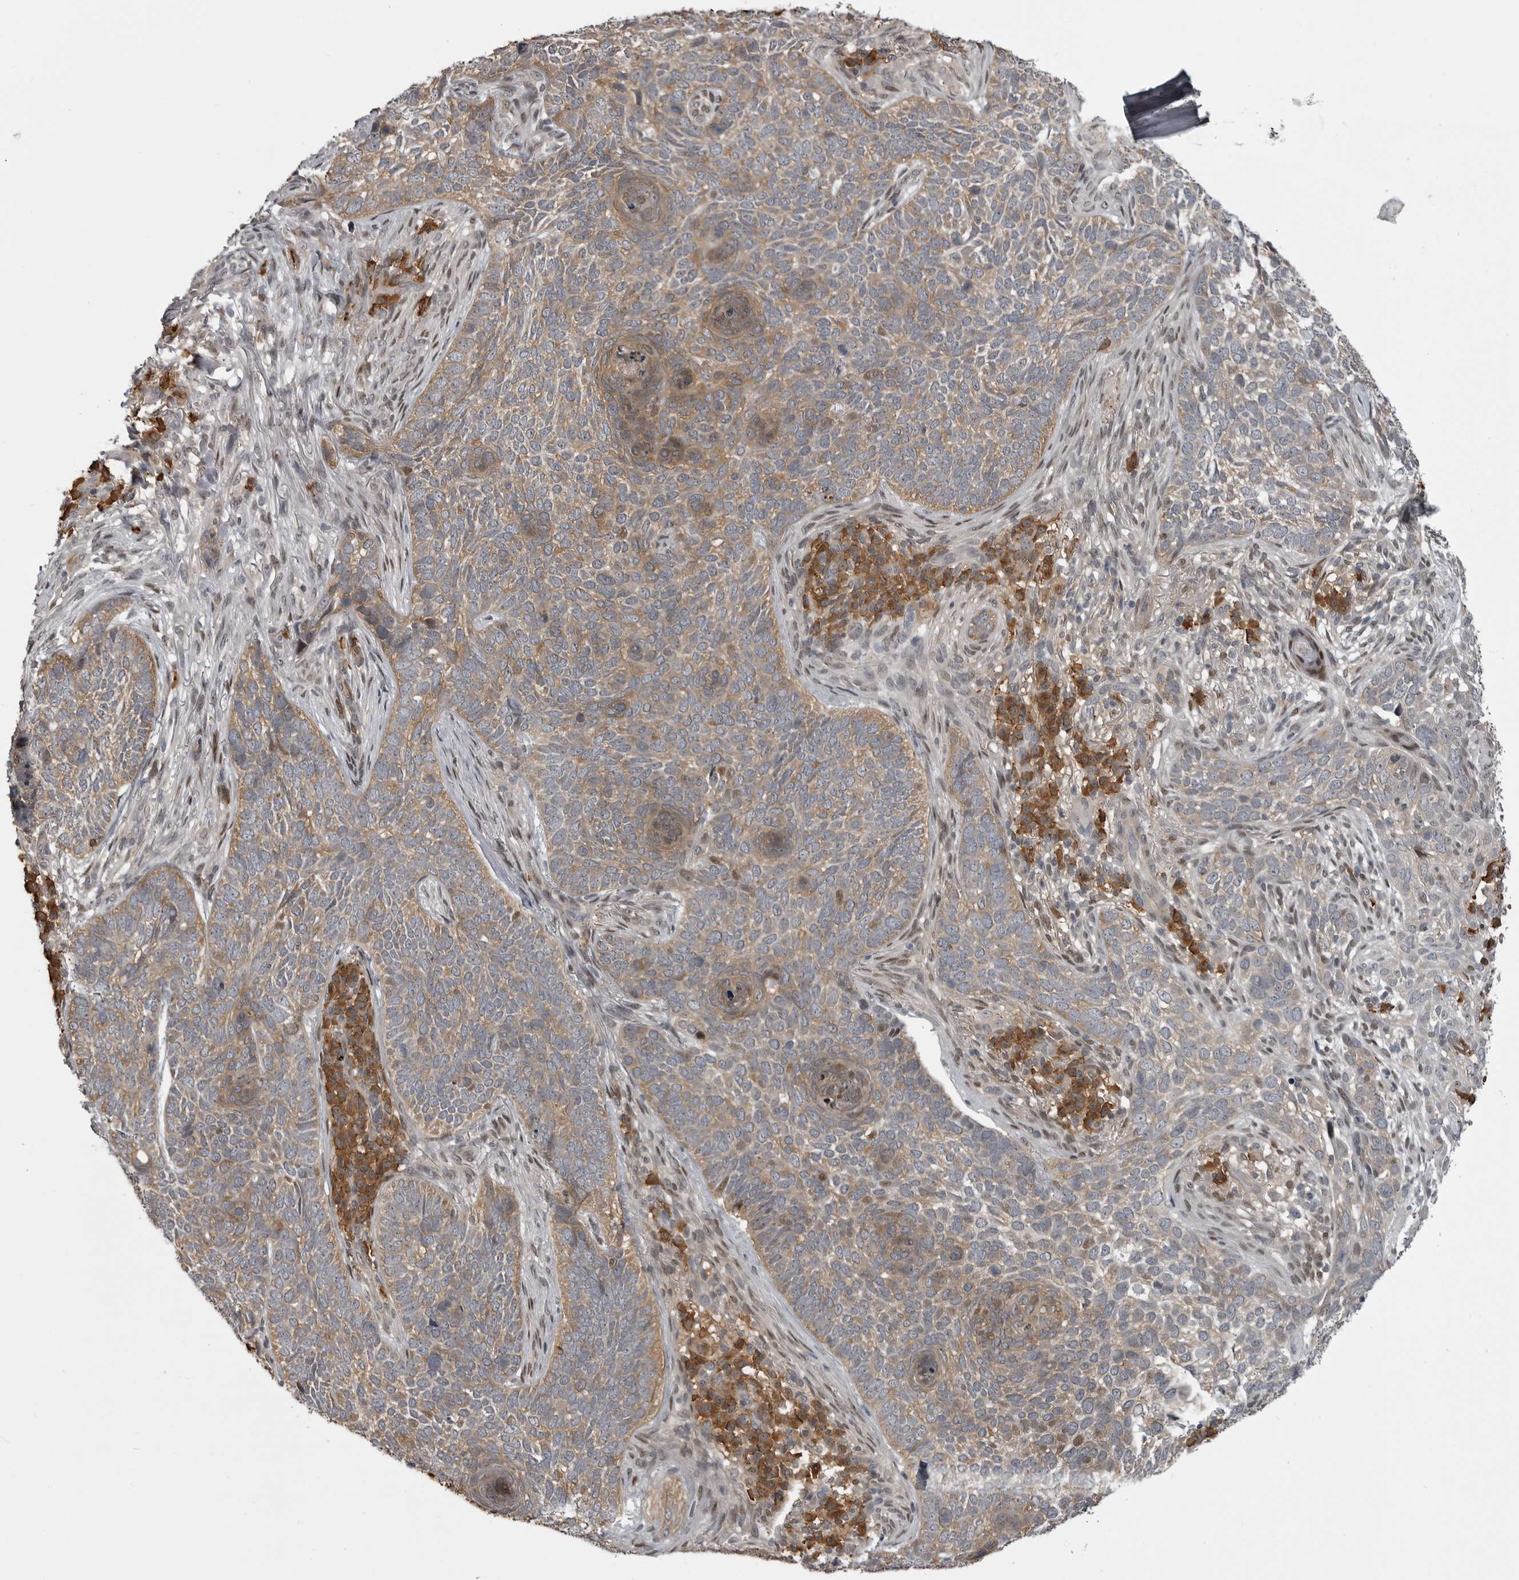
{"staining": {"intensity": "weak", "quantity": "25%-75%", "location": "cytoplasmic/membranous"}, "tissue": "skin cancer", "cell_type": "Tumor cells", "image_type": "cancer", "snomed": [{"axis": "morphology", "description": "Basal cell carcinoma"}, {"axis": "topography", "description": "Skin"}], "caption": "An image of skin cancer (basal cell carcinoma) stained for a protein displays weak cytoplasmic/membranous brown staining in tumor cells. The protein is shown in brown color, while the nuclei are stained blue.", "gene": "SNX16", "patient": {"sex": "female", "age": 64}}